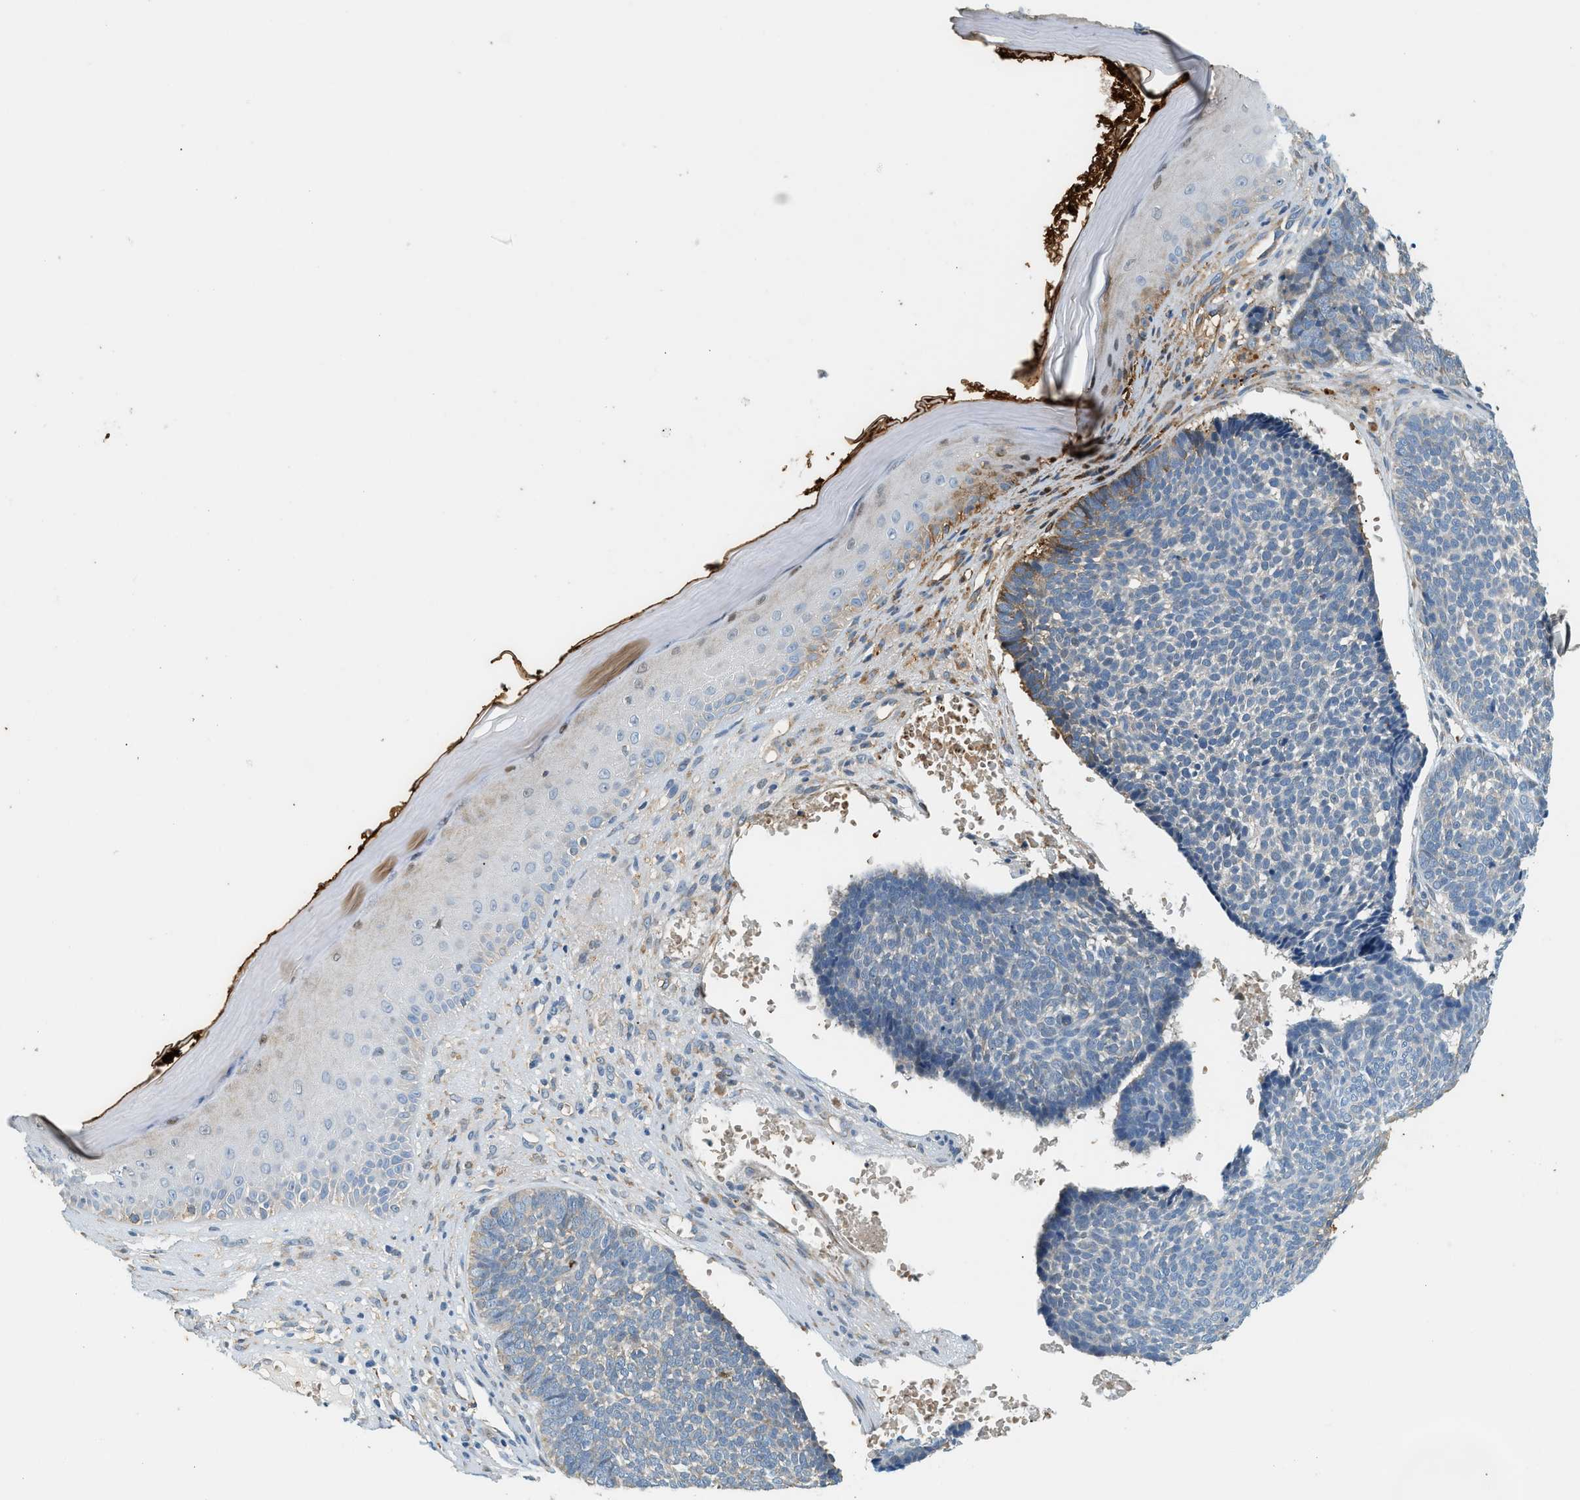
{"staining": {"intensity": "moderate", "quantity": "<25%", "location": "cytoplasmic/membranous"}, "tissue": "skin cancer", "cell_type": "Tumor cells", "image_type": "cancer", "snomed": [{"axis": "morphology", "description": "Basal cell carcinoma"}, {"axis": "topography", "description": "Skin"}], "caption": "Human skin basal cell carcinoma stained with a brown dye displays moderate cytoplasmic/membranous positive expression in about <25% of tumor cells.", "gene": "CYTH2", "patient": {"sex": "male", "age": 84}}